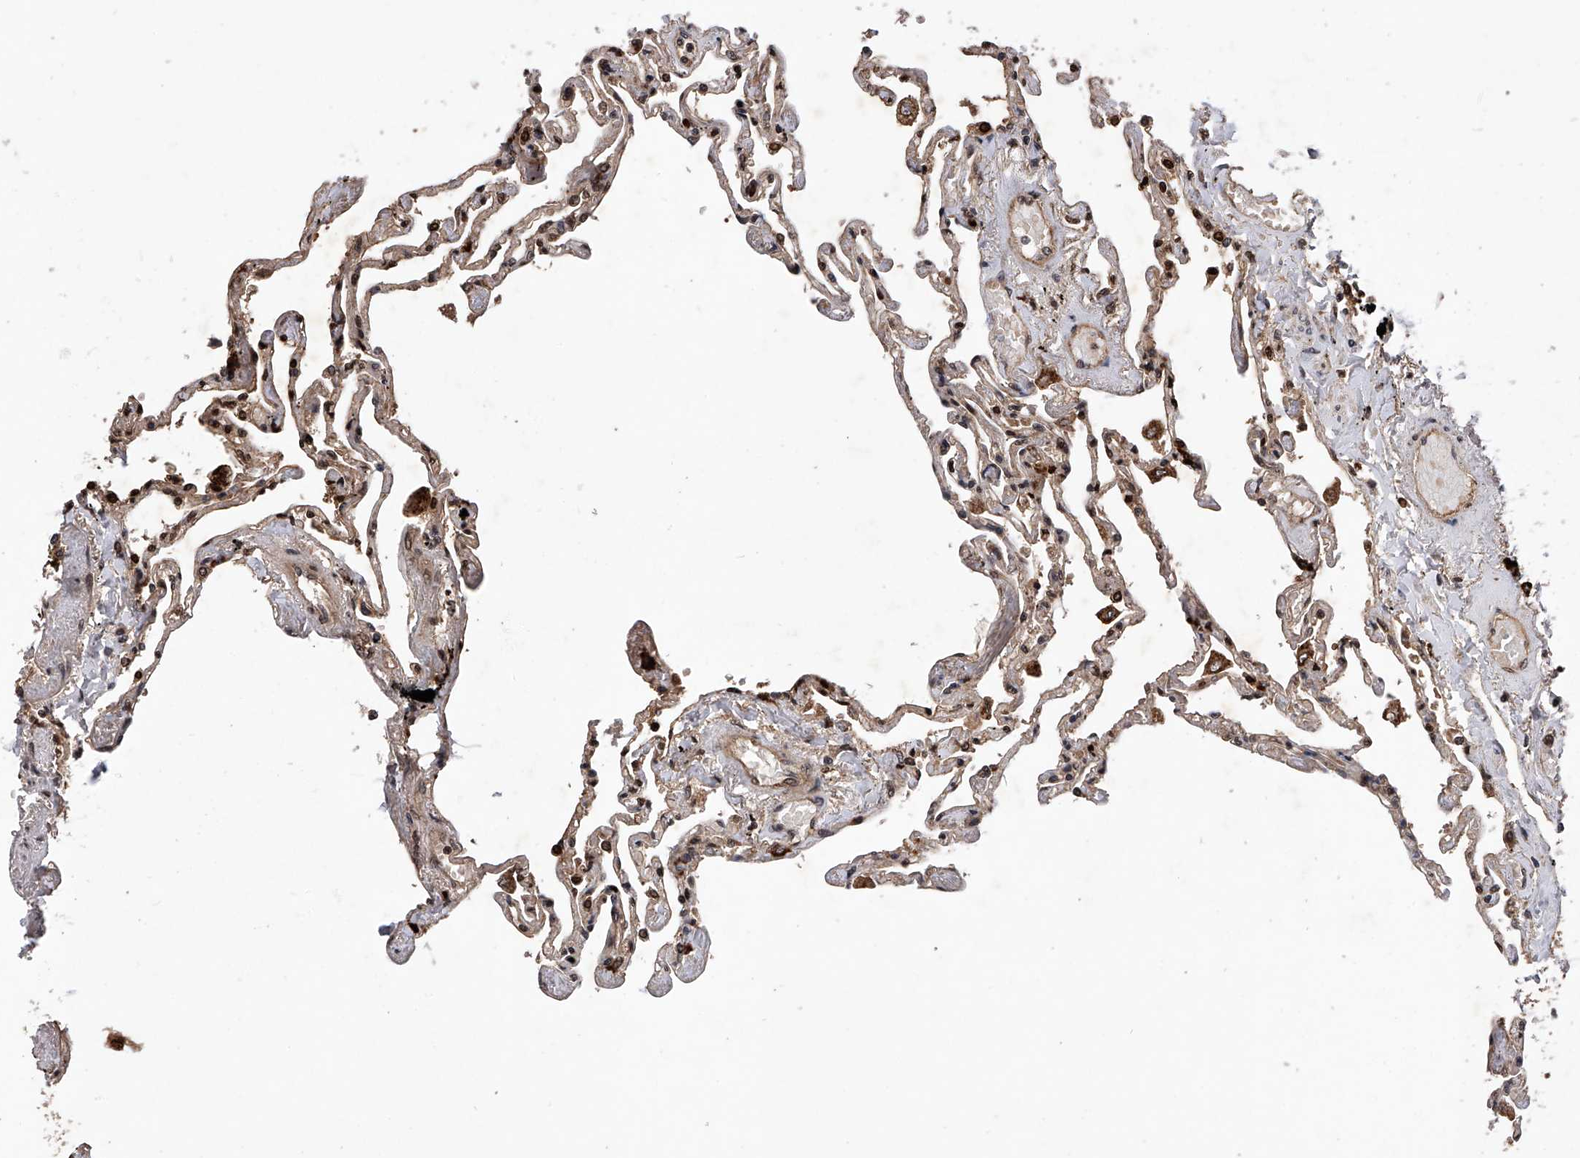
{"staining": {"intensity": "strong", "quantity": ">75%", "location": "cytoplasmic/membranous,nuclear"}, "tissue": "lung", "cell_type": "Alveolar cells", "image_type": "normal", "snomed": [{"axis": "morphology", "description": "Normal tissue, NOS"}, {"axis": "topography", "description": "Lung"}], "caption": "Protein positivity by IHC reveals strong cytoplasmic/membranous,nuclear expression in about >75% of alveolar cells in benign lung.", "gene": "MAP3K11", "patient": {"sex": "female", "age": 67}}